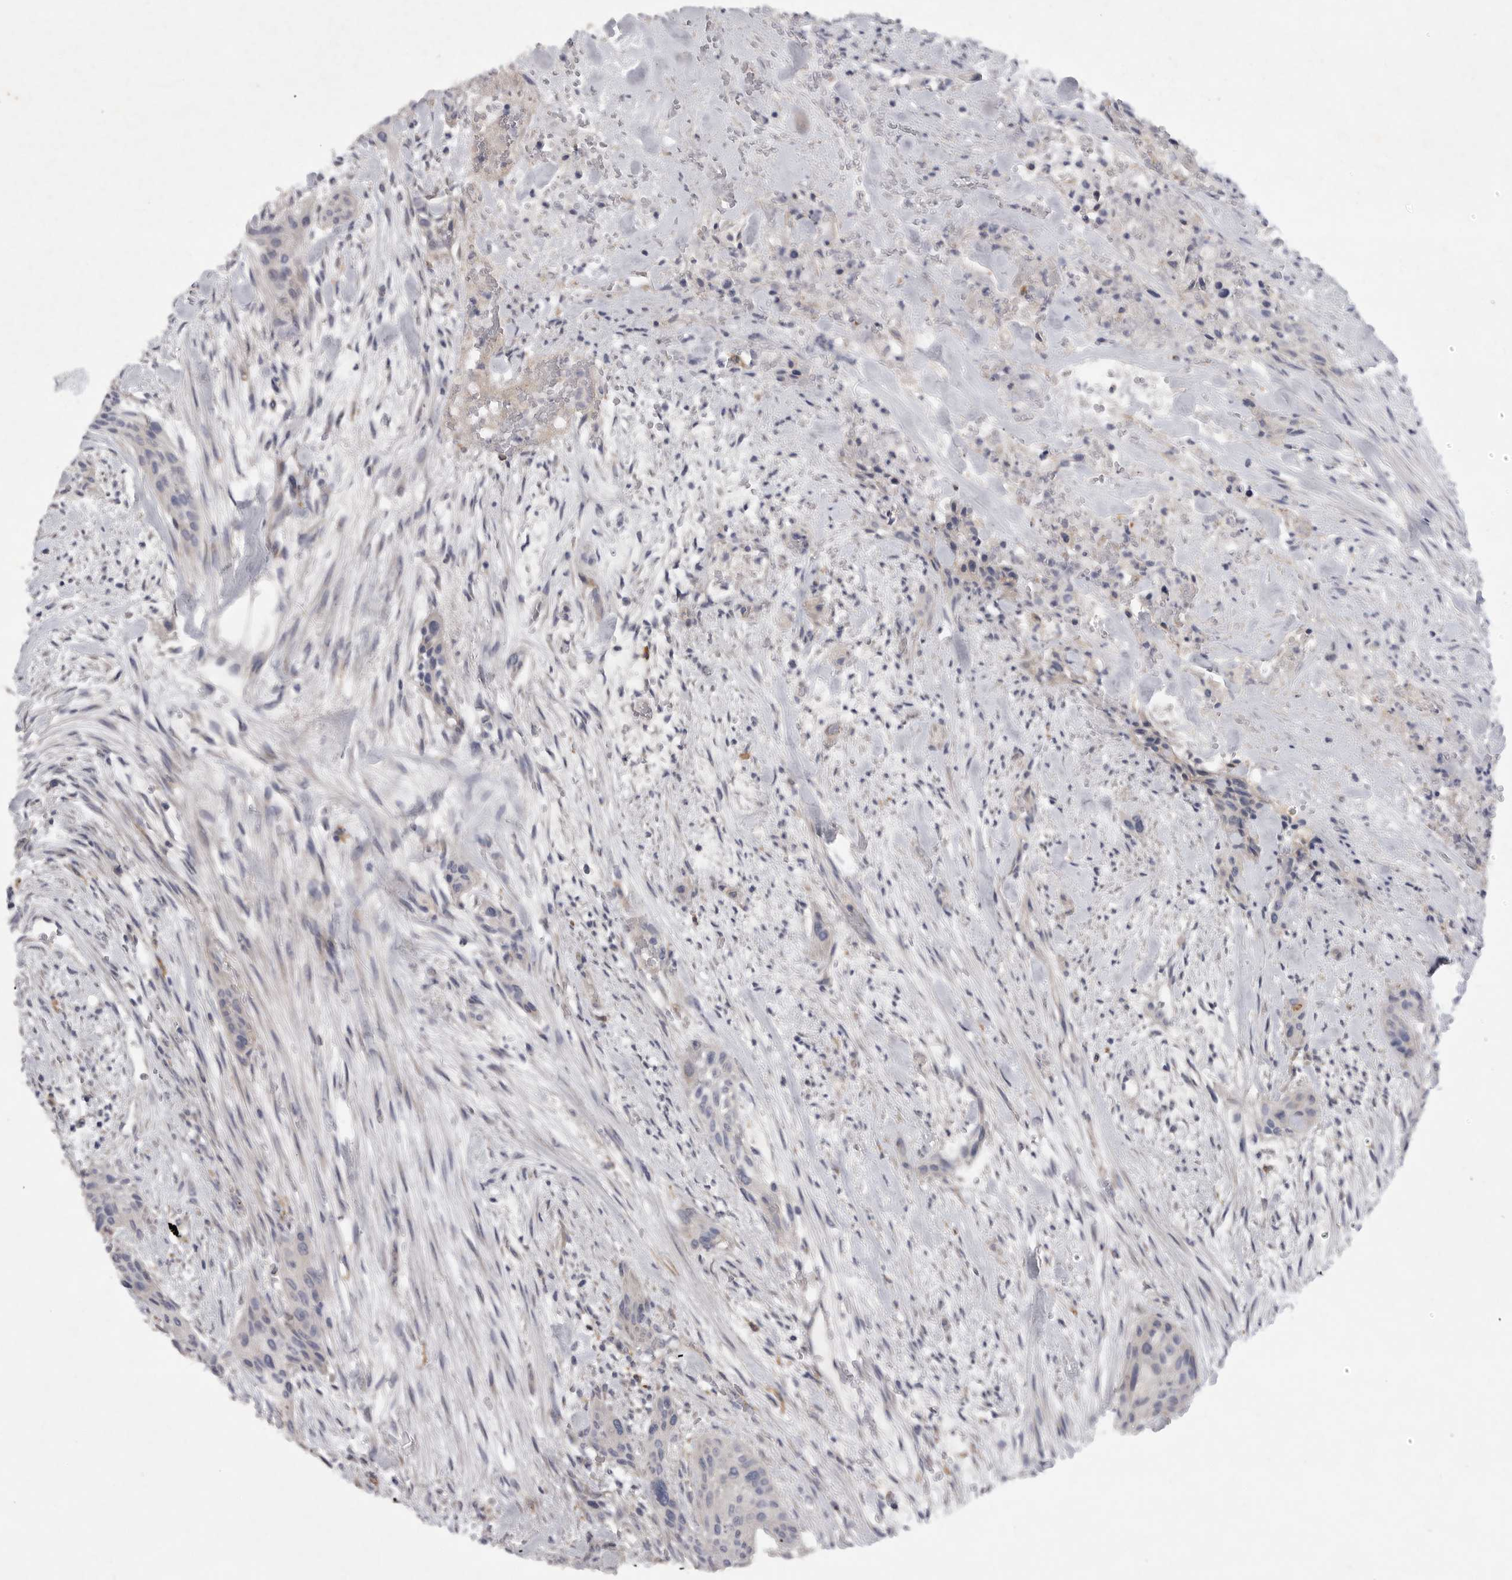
{"staining": {"intensity": "negative", "quantity": "none", "location": "none"}, "tissue": "urothelial cancer", "cell_type": "Tumor cells", "image_type": "cancer", "snomed": [{"axis": "morphology", "description": "Urothelial carcinoma, High grade"}, {"axis": "topography", "description": "Urinary bladder"}], "caption": "This is an immunohistochemistry (IHC) image of human urothelial cancer. There is no staining in tumor cells.", "gene": "EDEM3", "patient": {"sex": "male", "age": 35}}